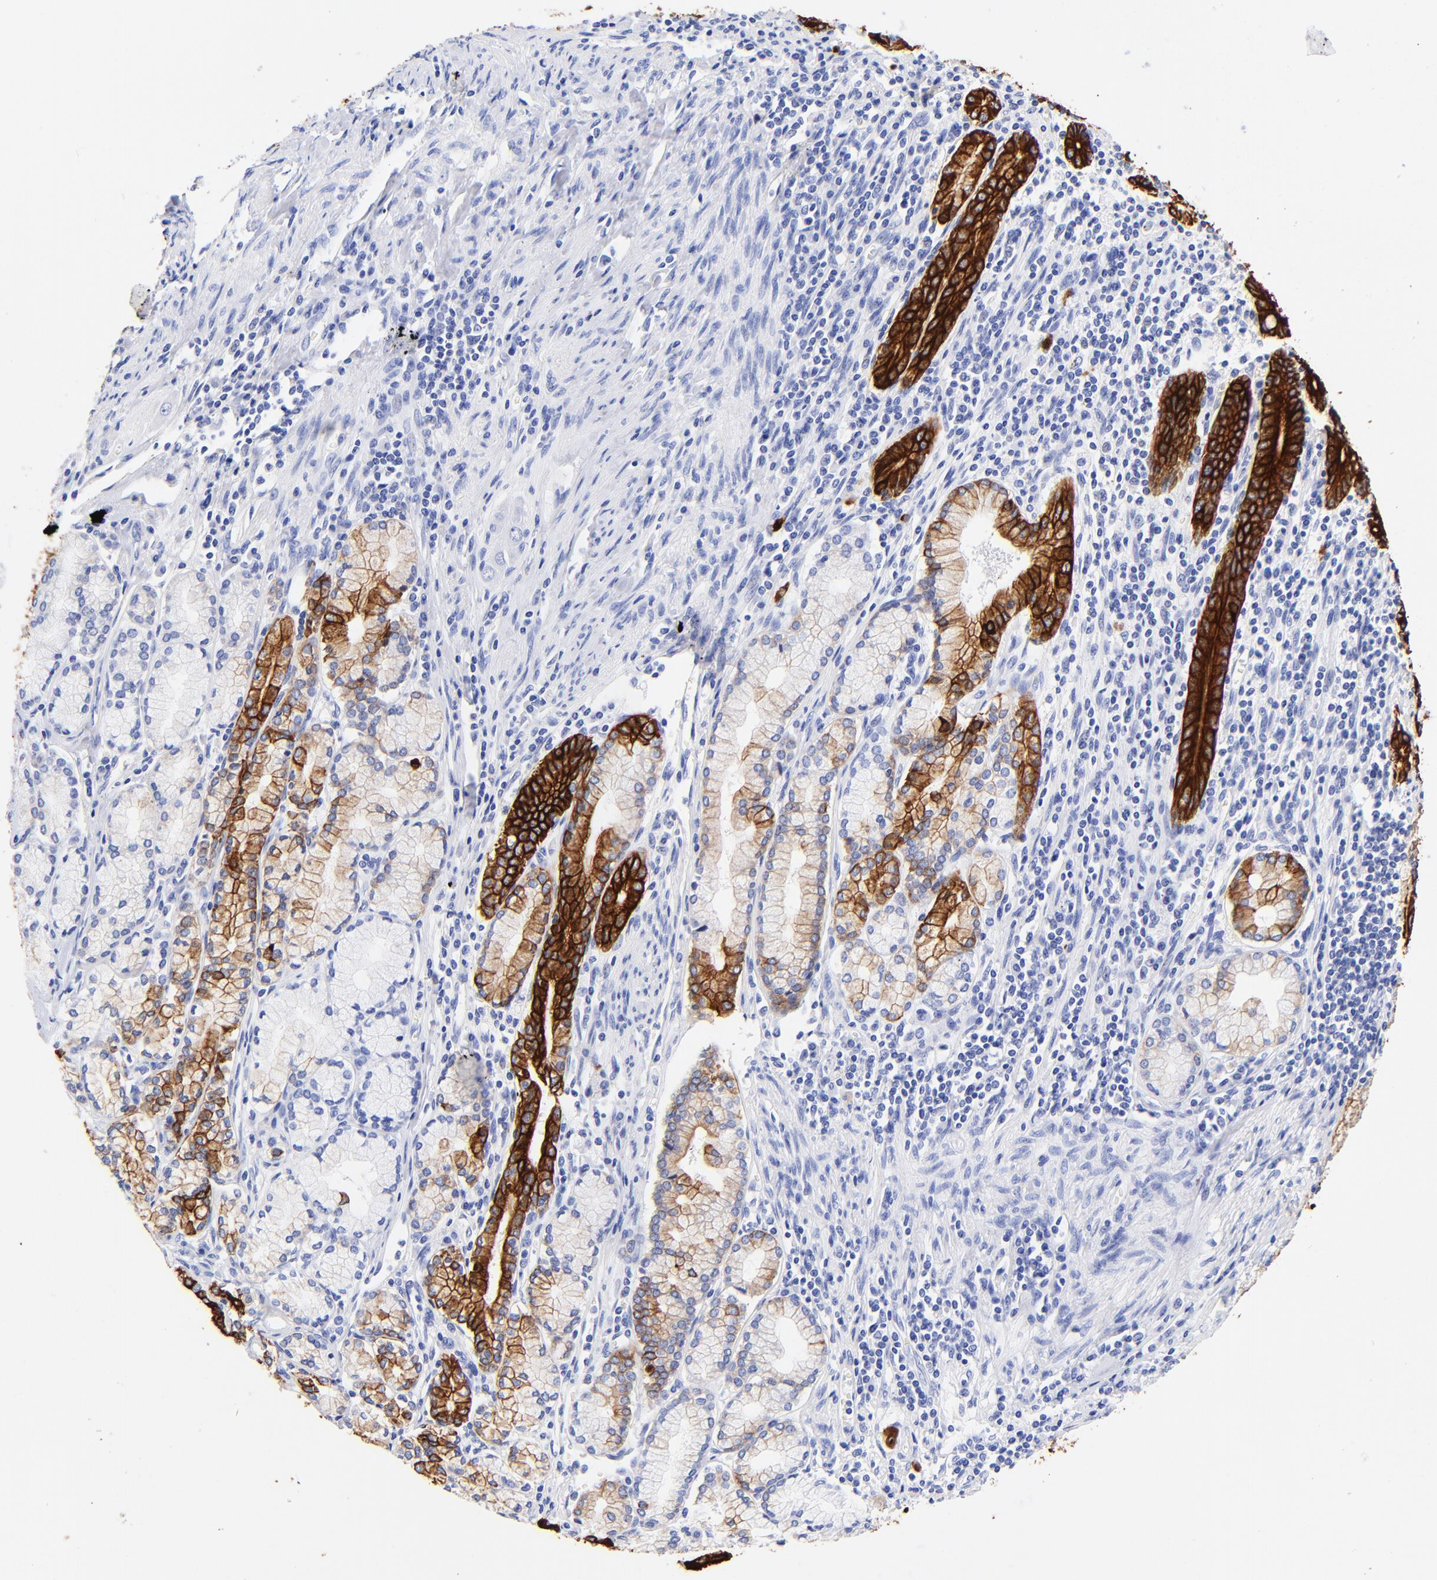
{"staining": {"intensity": "strong", "quantity": ">75%", "location": "cytoplasmic/membranous"}, "tissue": "pancreatic cancer", "cell_type": "Tumor cells", "image_type": "cancer", "snomed": [{"axis": "morphology", "description": "Adenocarcinoma, NOS"}, {"axis": "topography", "description": "Pancreas"}], "caption": "Immunohistochemistry micrograph of neoplastic tissue: human pancreatic cancer stained using immunohistochemistry displays high levels of strong protein expression localized specifically in the cytoplasmic/membranous of tumor cells, appearing as a cytoplasmic/membranous brown color.", "gene": "KRT19", "patient": {"sex": "male", "age": 77}}